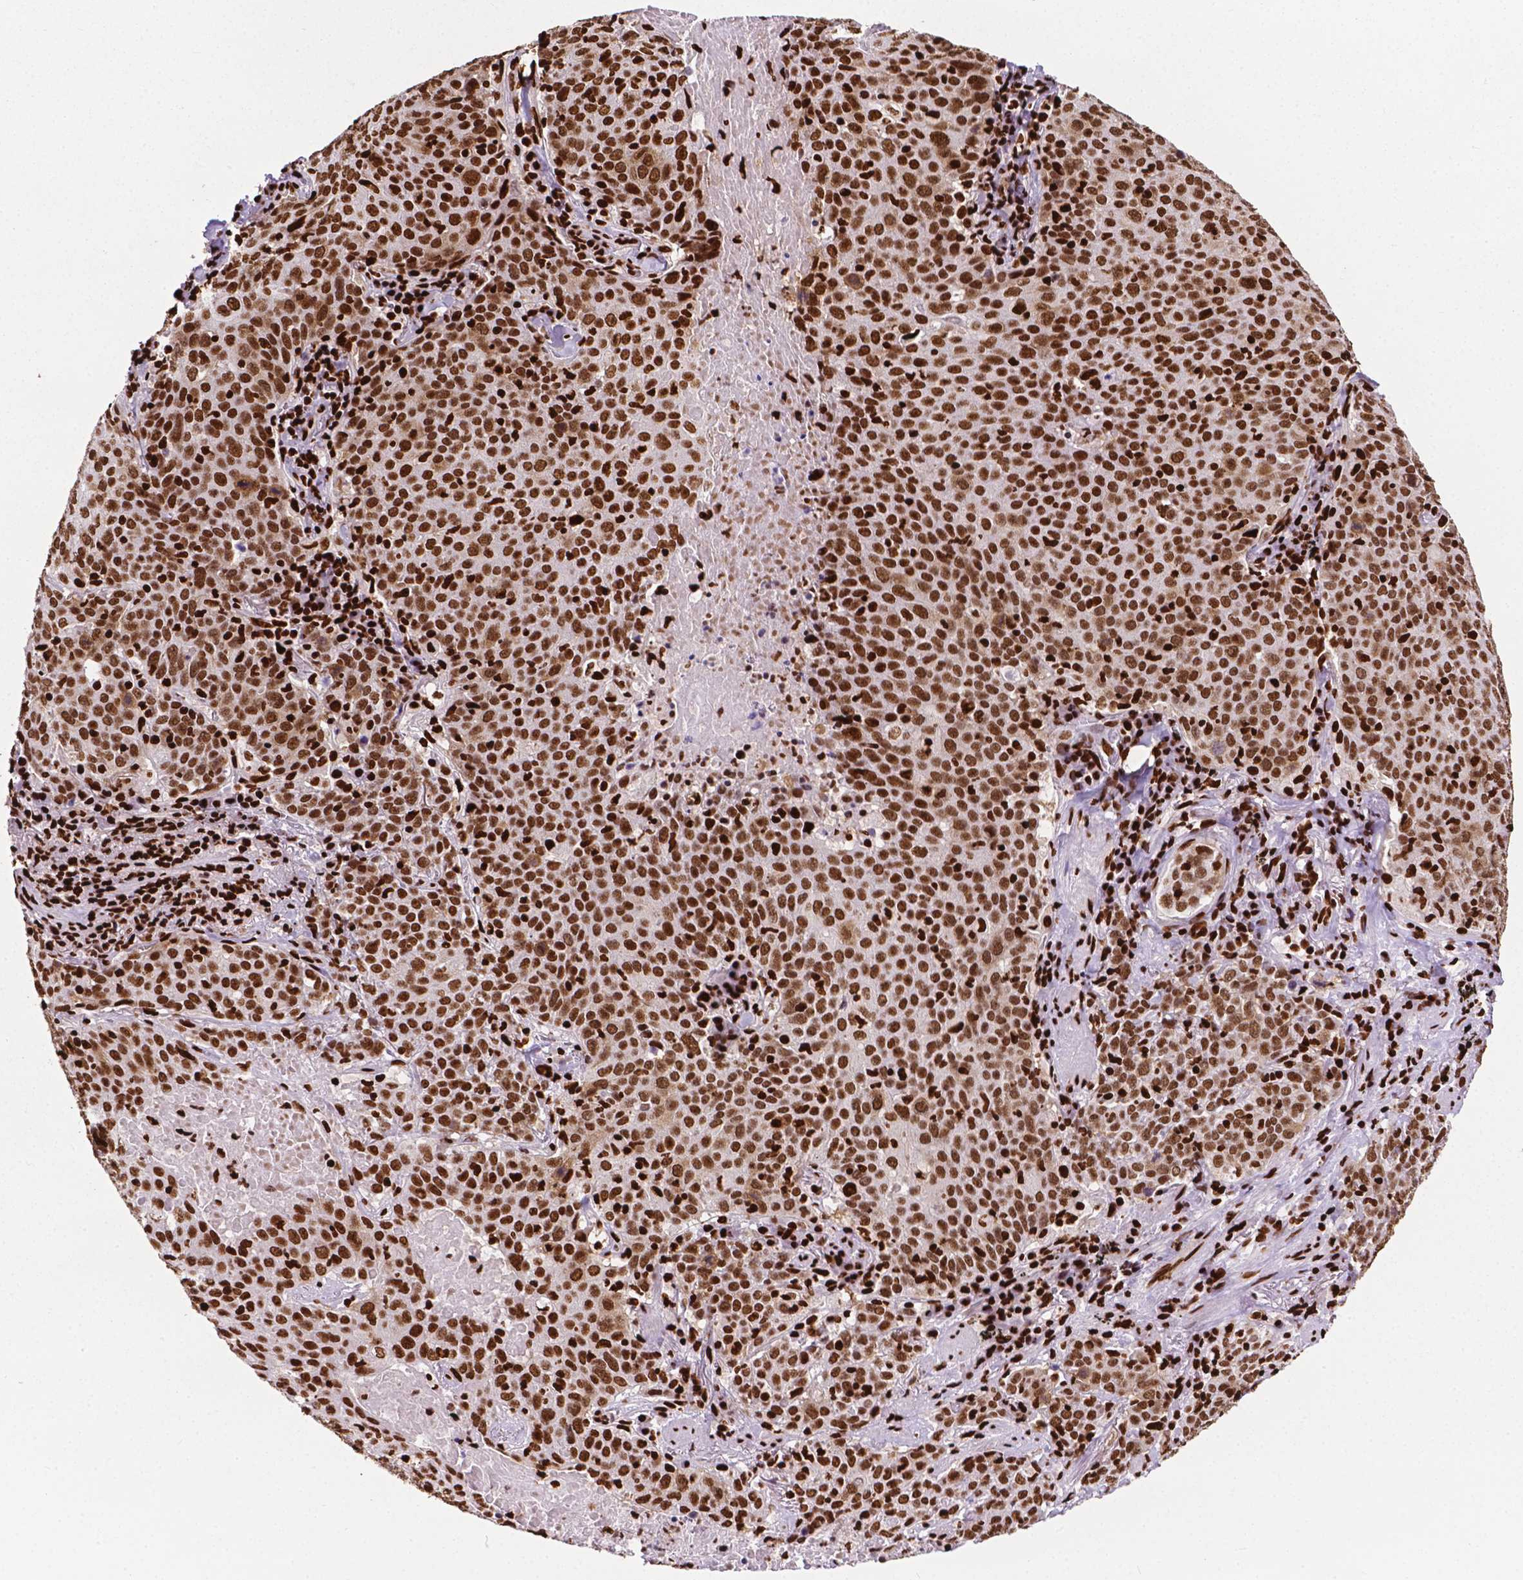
{"staining": {"intensity": "moderate", "quantity": ">75%", "location": "nuclear"}, "tissue": "lung cancer", "cell_type": "Tumor cells", "image_type": "cancer", "snomed": [{"axis": "morphology", "description": "Squamous cell carcinoma, NOS"}, {"axis": "topography", "description": "Lung"}], "caption": "Immunohistochemical staining of lung cancer (squamous cell carcinoma) shows moderate nuclear protein staining in about >75% of tumor cells. The staining was performed using DAB, with brown indicating positive protein expression. Nuclei are stained blue with hematoxylin.", "gene": "SMIM5", "patient": {"sex": "male", "age": 82}}